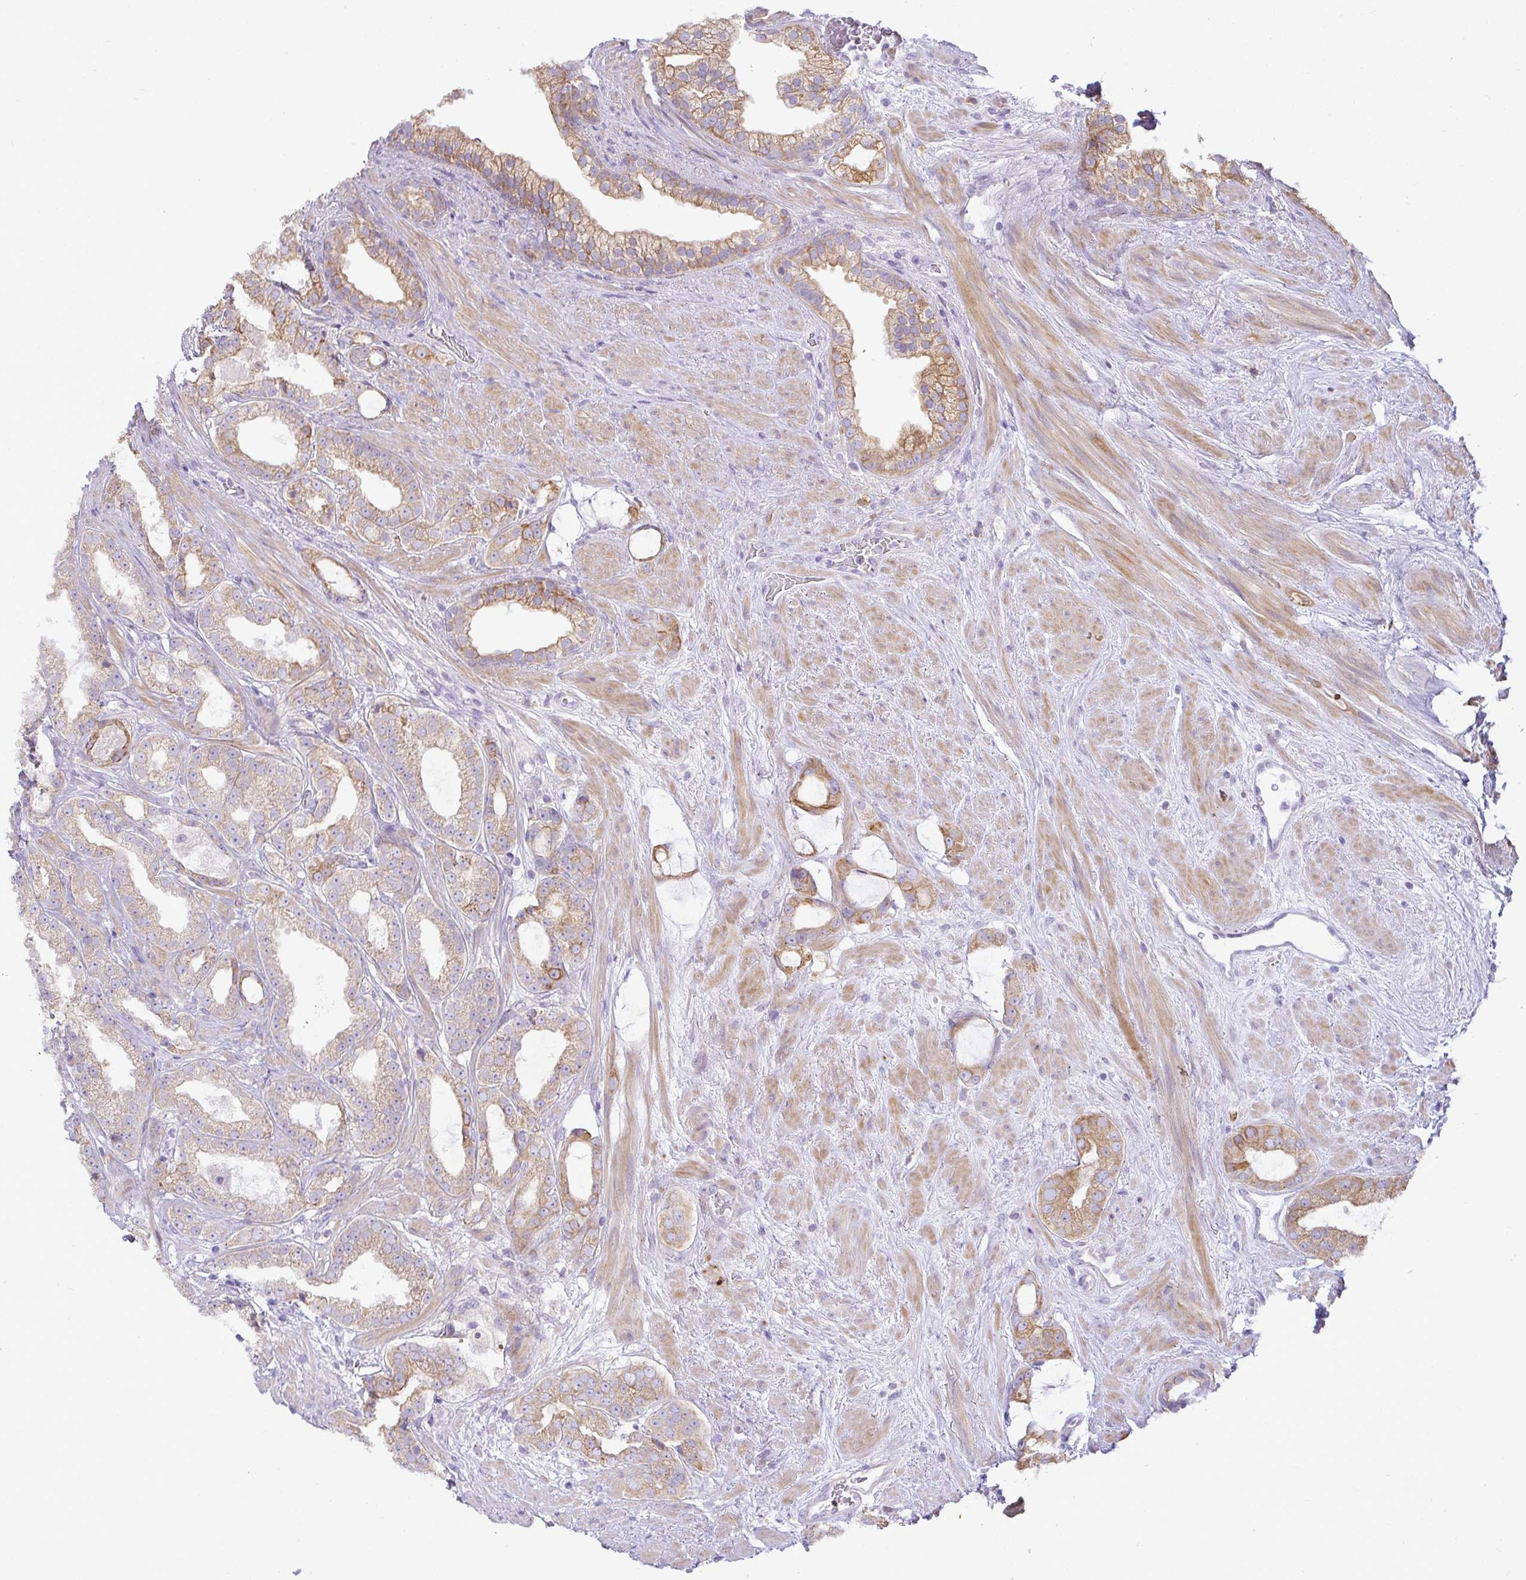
{"staining": {"intensity": "moderate", "quantity": "25%-75%", "location": "cytoplasmic/membranous"}, "tissue": "prostate cancer", "cell_type": "Tumor cells", "image_type": "cancer", "snomed": [{"axis": "morphology", "description": "Adenocarcinoma, High grade"}, {"axis": "topography", "description": "Prostate"}], "caption": "A high-resolution histopathology image shows immunohistochemistry (IHC) staining of prostate high-grade adenocarcinoma, which reveals moderate cytoplasmic/membranous staining in about 25%-75% of tumor cells.", "gene": "STRIP1", "patient": {"sex": "male", "age": 65}}